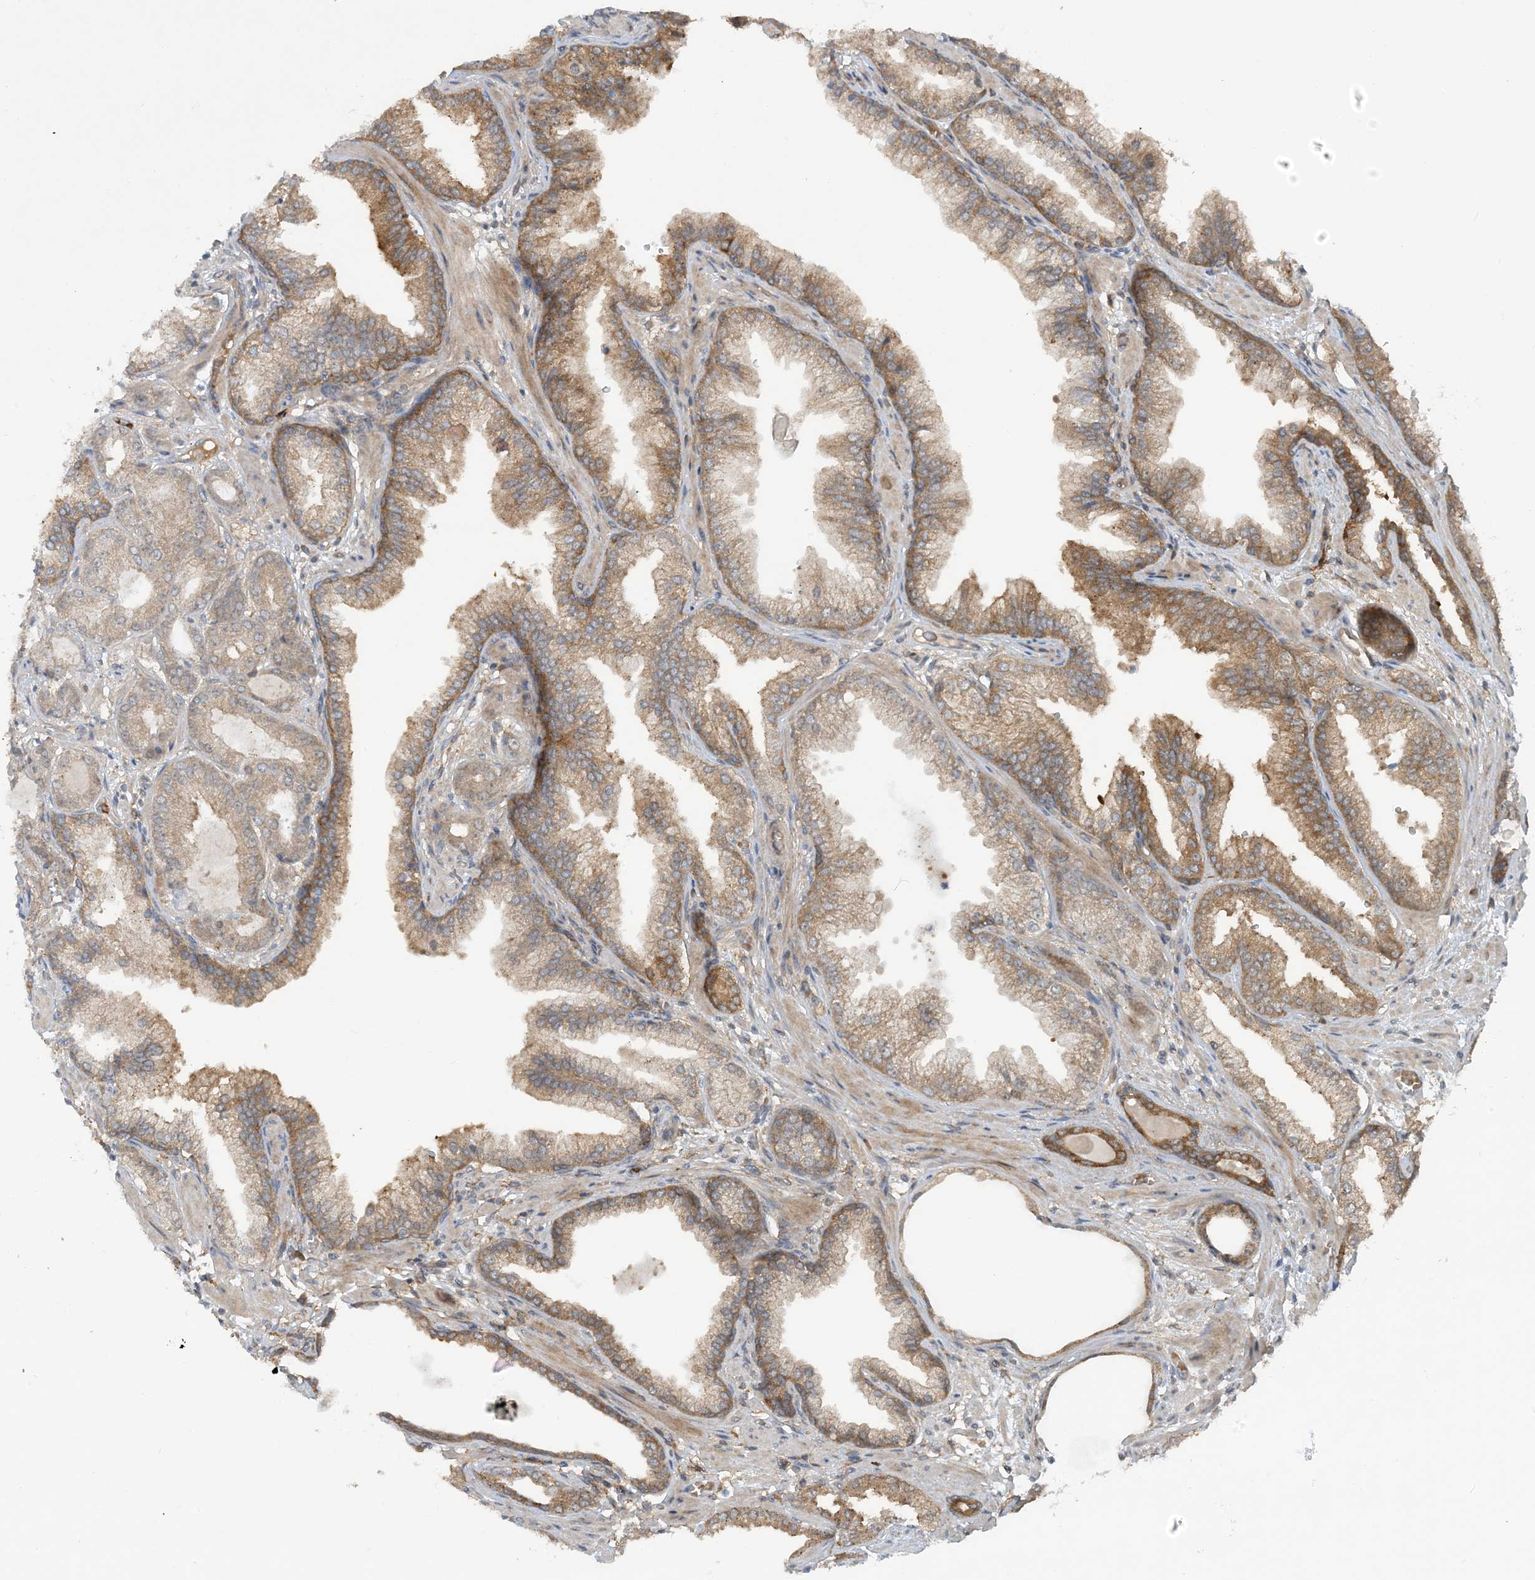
{"staining": {"intensity": "moderate", "quantity": "25%-75%", "location": "cytoplasmic/membranous"}, "tissue": "prostate cancer", "cell_type": "Tumor cells", "image_type": "cancer", "snomed": [{"axis": "morphology", "description": "Adenocarcinoma, High grade"}, {"axis": "topography", "description": "Prostate"}], "caption": "A high-resolution histopathology image shows IHC staining of prostate cancer (high-grade adenocarcinoma), which shows moderate cytoplasmic/membranous staining in approximately 25%-75% of tumor cells.", "gene": "STAM2", "patient": {"sex": "male", "age": 71}}